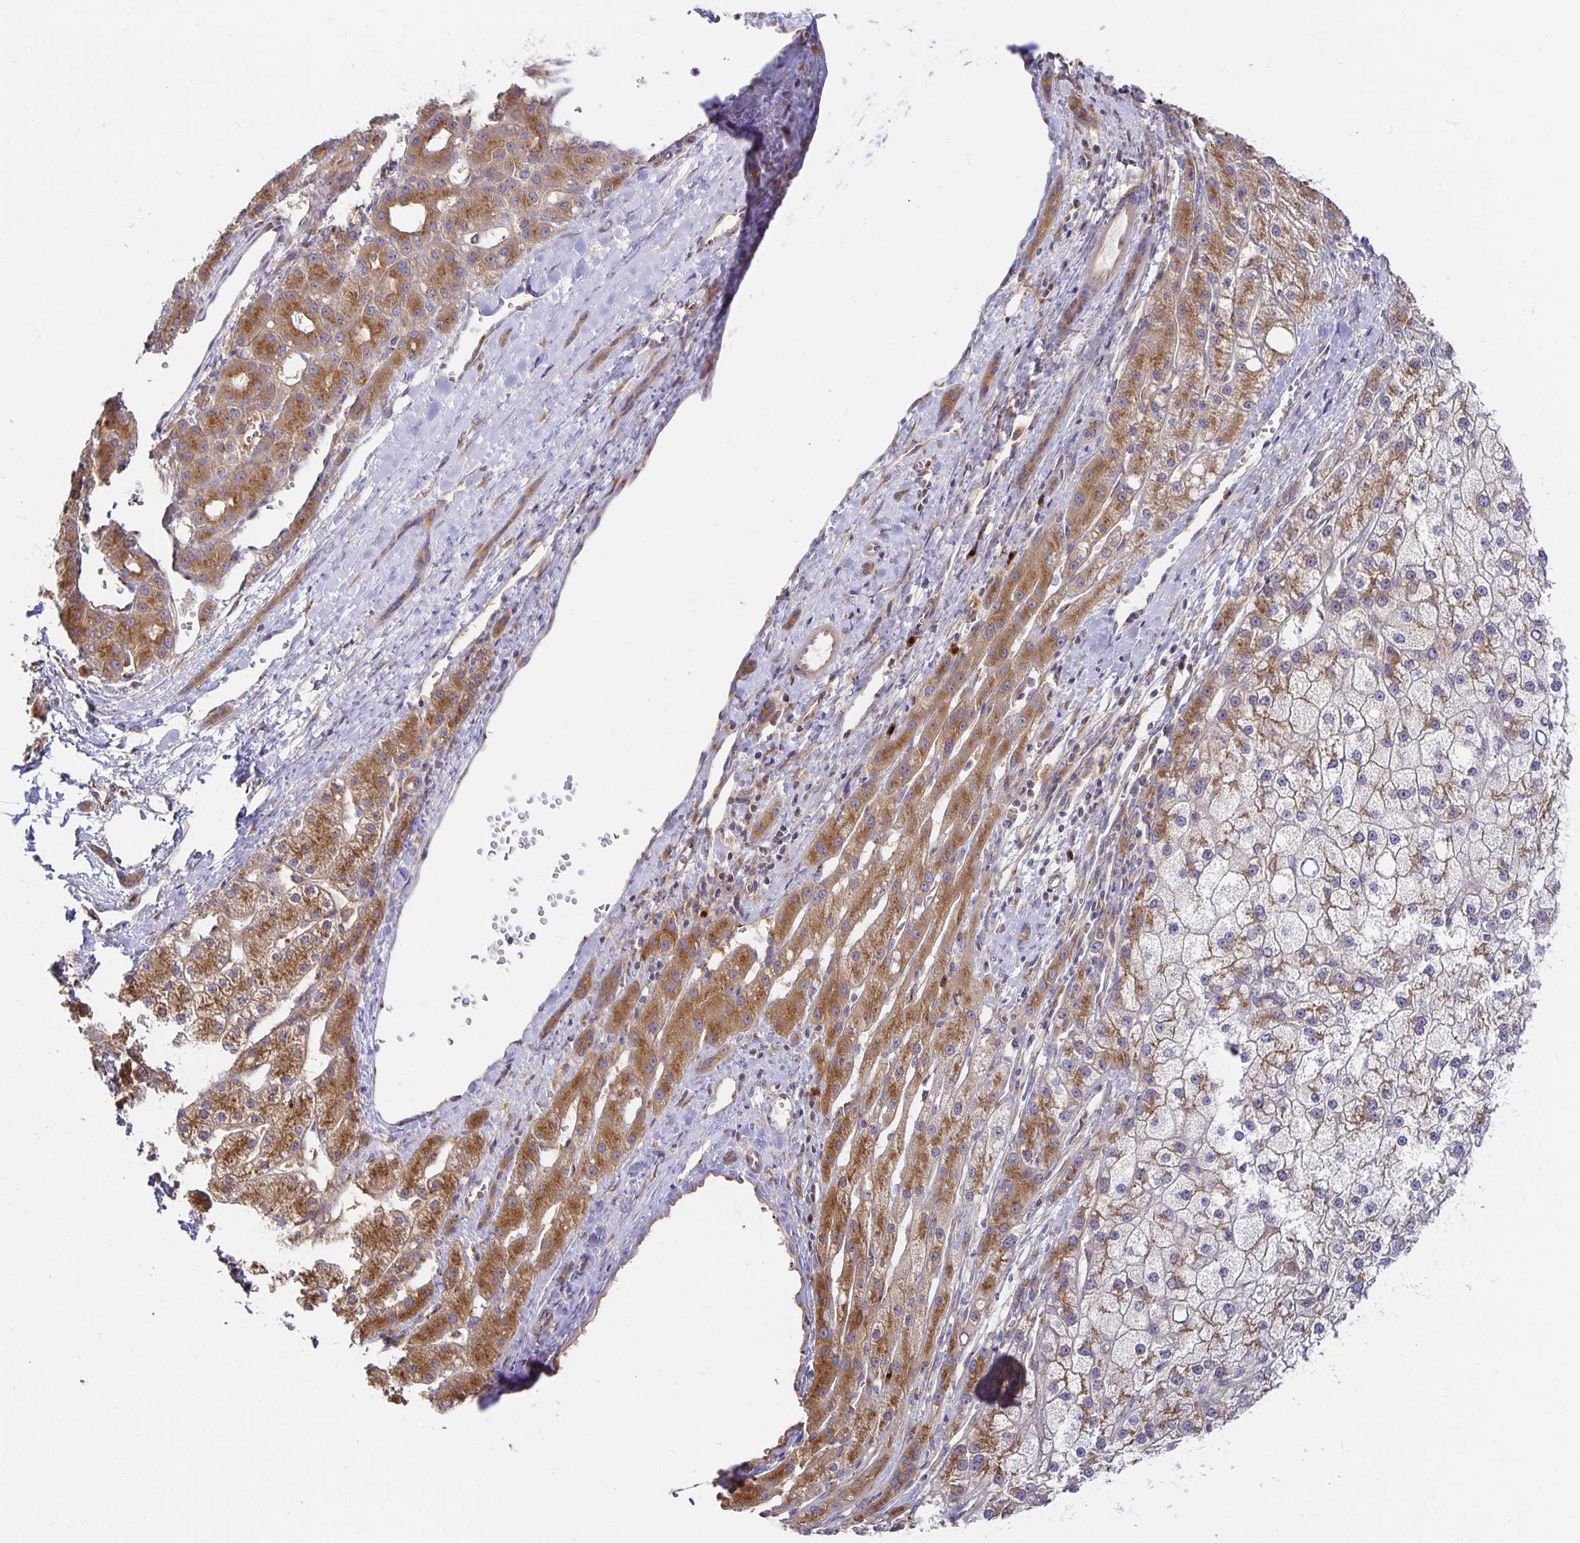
{"staining": {"intensity": "weak", "quantity": "25%-75%", "location": "cytoplasmic/membranous"}, "tissue": "liver cancer", "cell_type": "Tumor cells", "image_type": "cancer", "snomed": [{"axis": "morphology", "description": "Carcinoma, Hepatocellular, NOS"}, {"axis": "topography", "description": "Liver"}], "caption": "Immunohistochemistry (DAB (3,3'-diaminobenzidine)) staining of human liver cancer reveals weak cytoplasmic/membranous protein expression in approximately 25%-75% of tumor cells.", "gene": "USO1", "patient": {"sex": "male", "age": 67}}